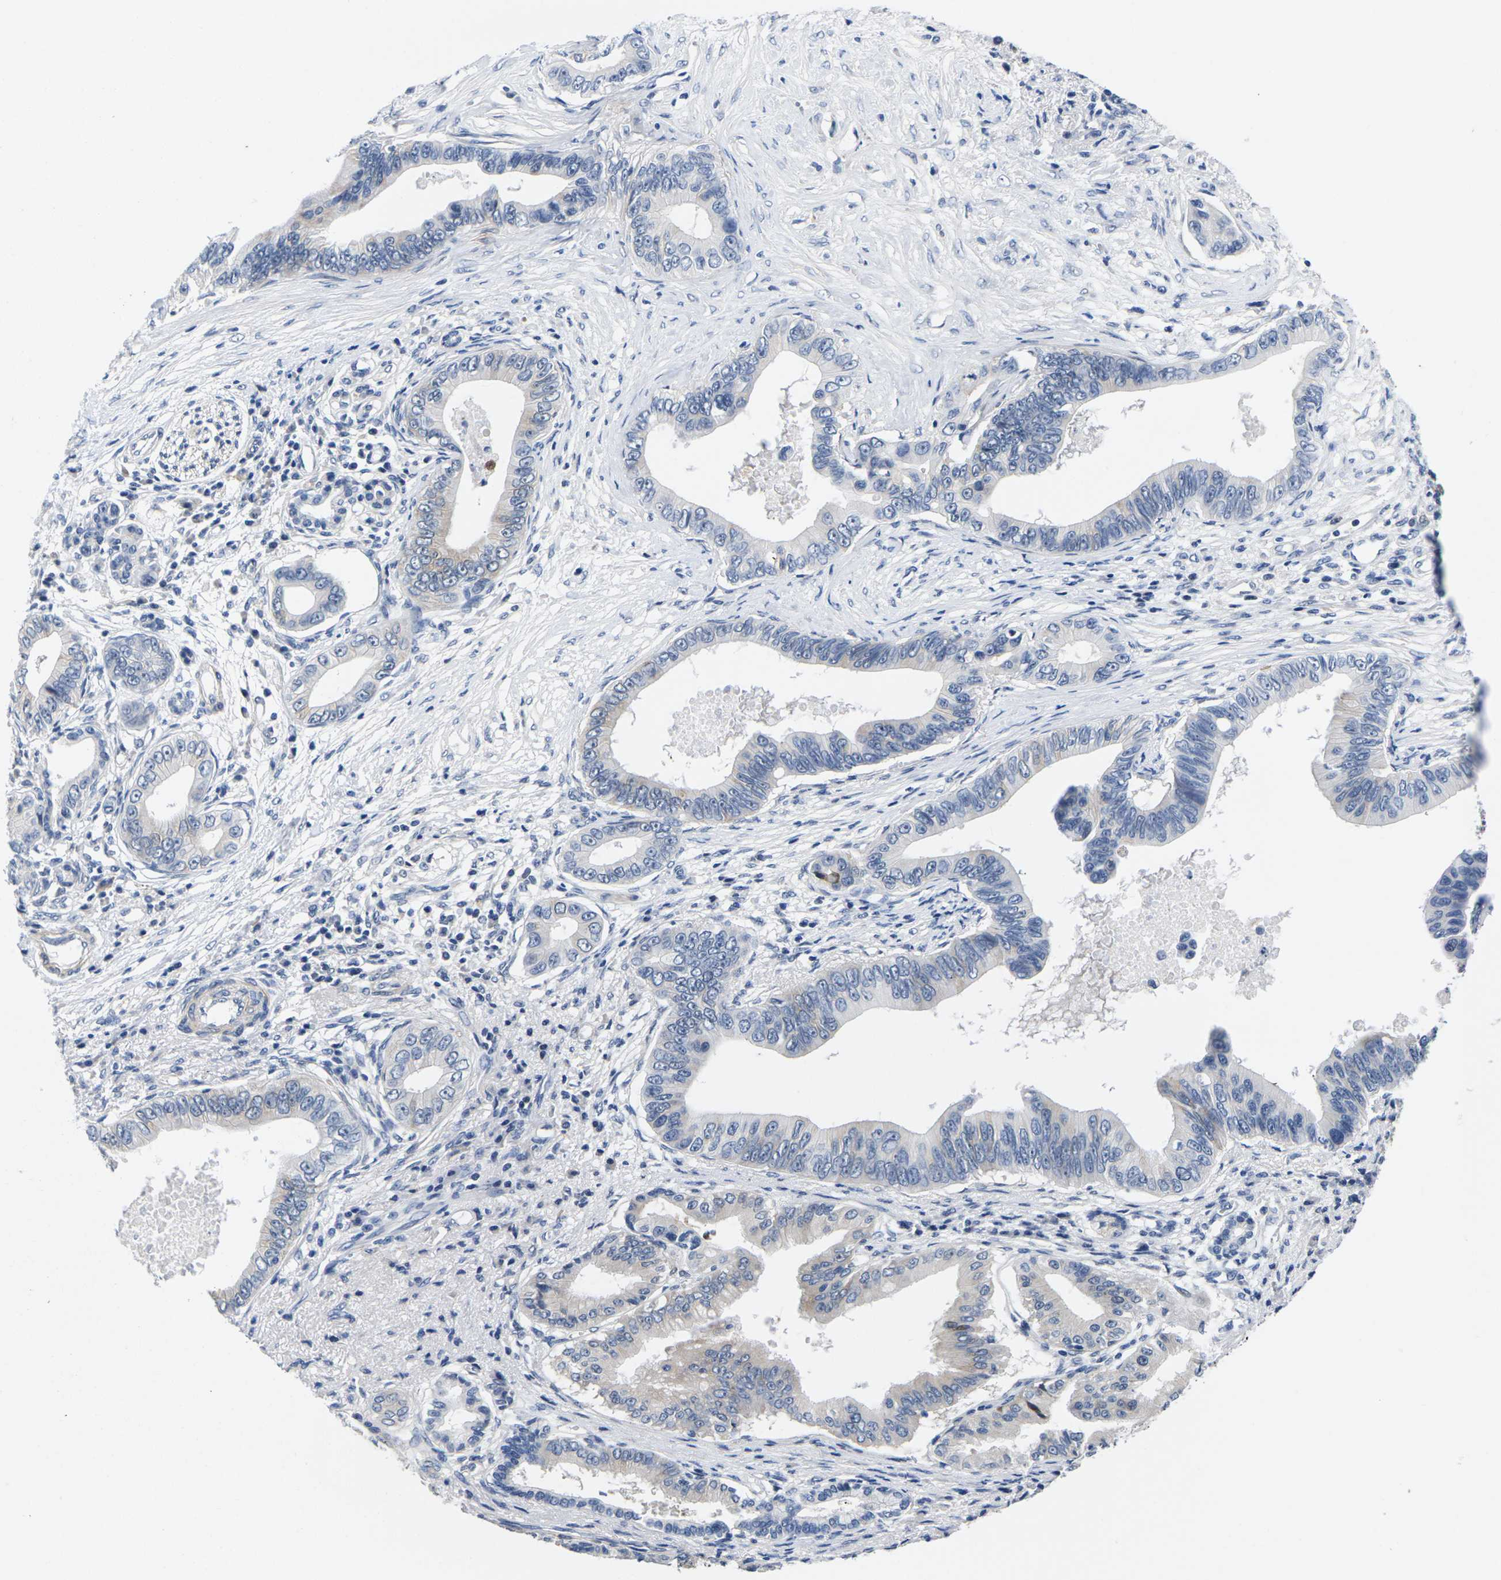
{"staining": {"intensity": "negative", "quantity": "none", "location": "none"}, "tissue": "pancreatic cancer", "cell_type": "Tumor cells", "image_type": "cancer", "snomed": [{"axis": "morphology", "description": "Adenocarcinoma, NOS"}, {"axis": "topography", "description": "Pancreas"}], "caption": "Immunohistochemistry (IHC) micrograph of neoplastic tissue: pancreatic cancer (adenocarcinoma) stained with DAB (3,3'-diaminobenzidine) exhibits no significant protein positivity in tumor cells.", "gene": "ST6GAL2", "patient": {"sex": "male", "age": 77}}